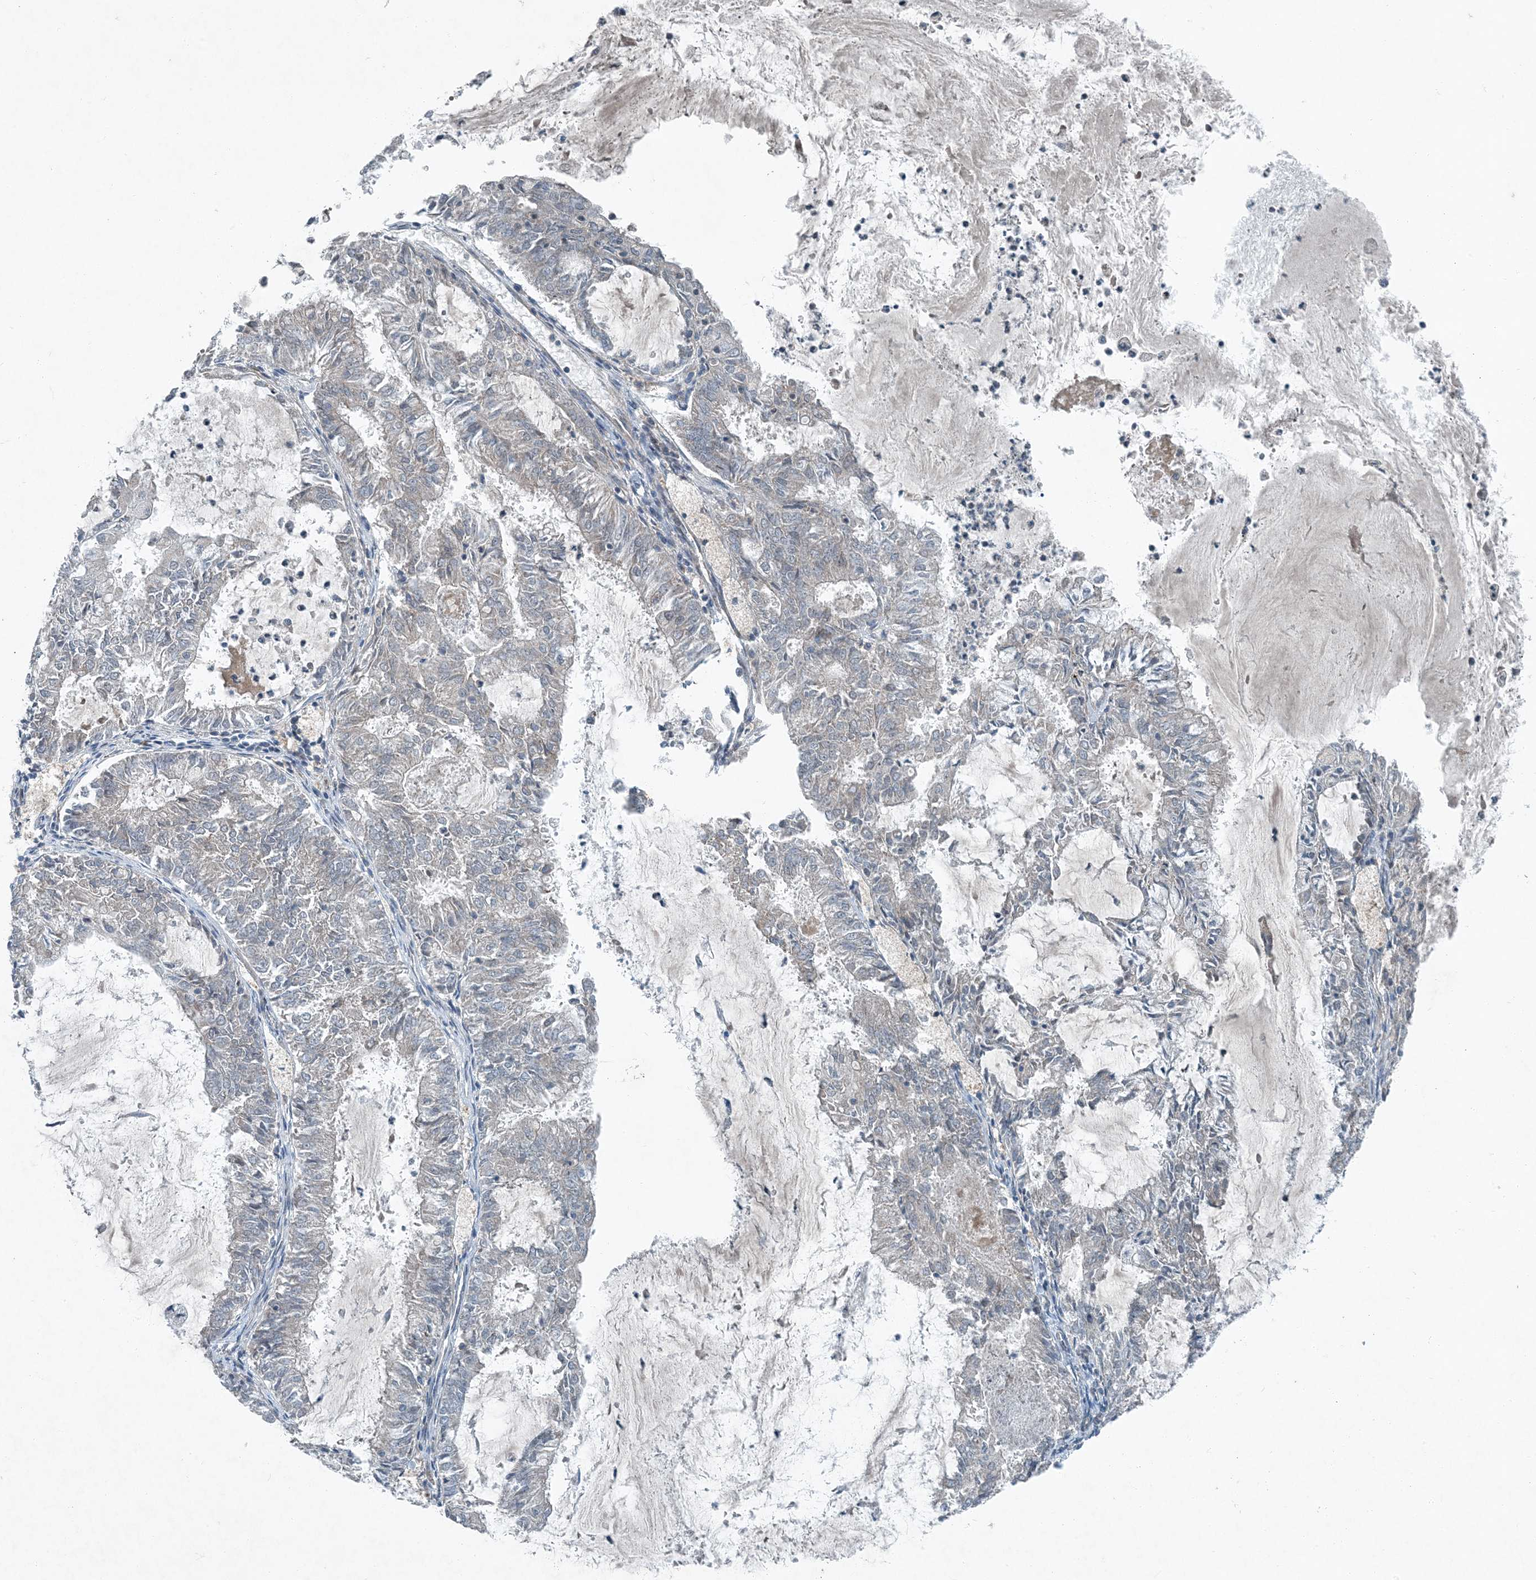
{"staining": {"intensity": "negative", "quantity": "none", "location": "none"}, "tissue": "endometrial cancer", "cell_type": "Tumor cells", "image_type": "cancer", "snomed": [{"axis": "morphology", "description": "Adenocarcinoma, NOS"}, {"axis": "topography", "description": "Endometrium"}], "caption": "An immunohistochemistry (IHC) histopathology image of endometrial cancer (adenocarcinoma) is shown. There is no staining in tumor cells of endometrial cancer (adenocarcinoma).", "gene": "APOM", "patient": {"sex": "female", "age": 57}}